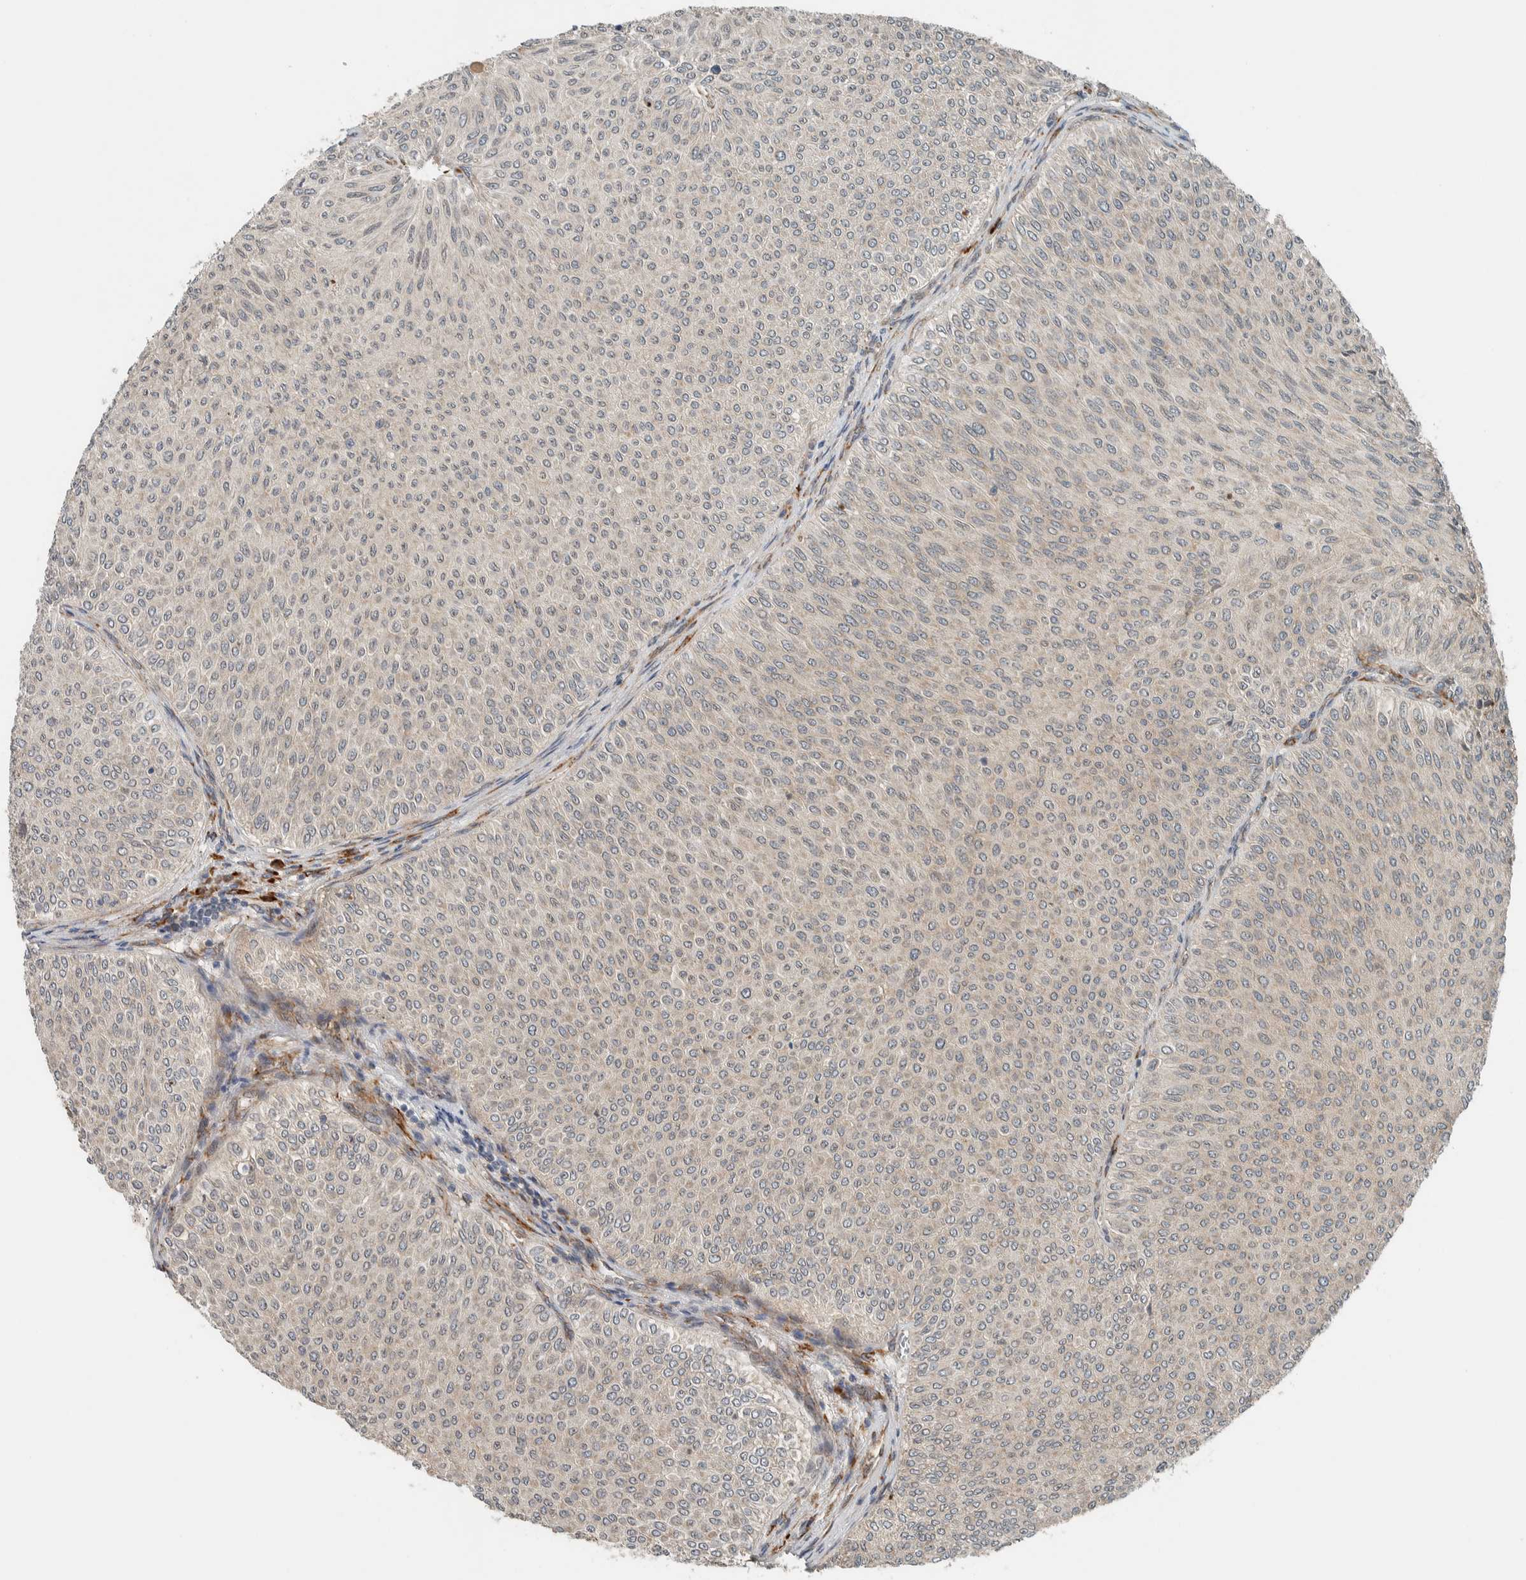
{"staining": {"intensity": "negative", "quantity": "none", "location": "none"}, "tissue": "urothelial cancer", "cell_type": "Tumor cells", "image_type": "cancer", "snomed": [{"axis": "morphology", "description": "Urothelial carcinoma, Low grade"}, {"axis": "topography", "description": "Urinary bladder"}], "caption": "A high-resolution photomicrograph shows immunohistochemistry staining of urothelial carcinoma (low-grade), which demonstrates no significant expression in tumor cells. (Stains: DAB (3,3'-diaminobenzidine) IHC with hematoxylin counter stain, Microscopy: brightfield microscopy at high magnification).", "gene": "CTBP2", "patient": {"sex": "male", "age": 78}}